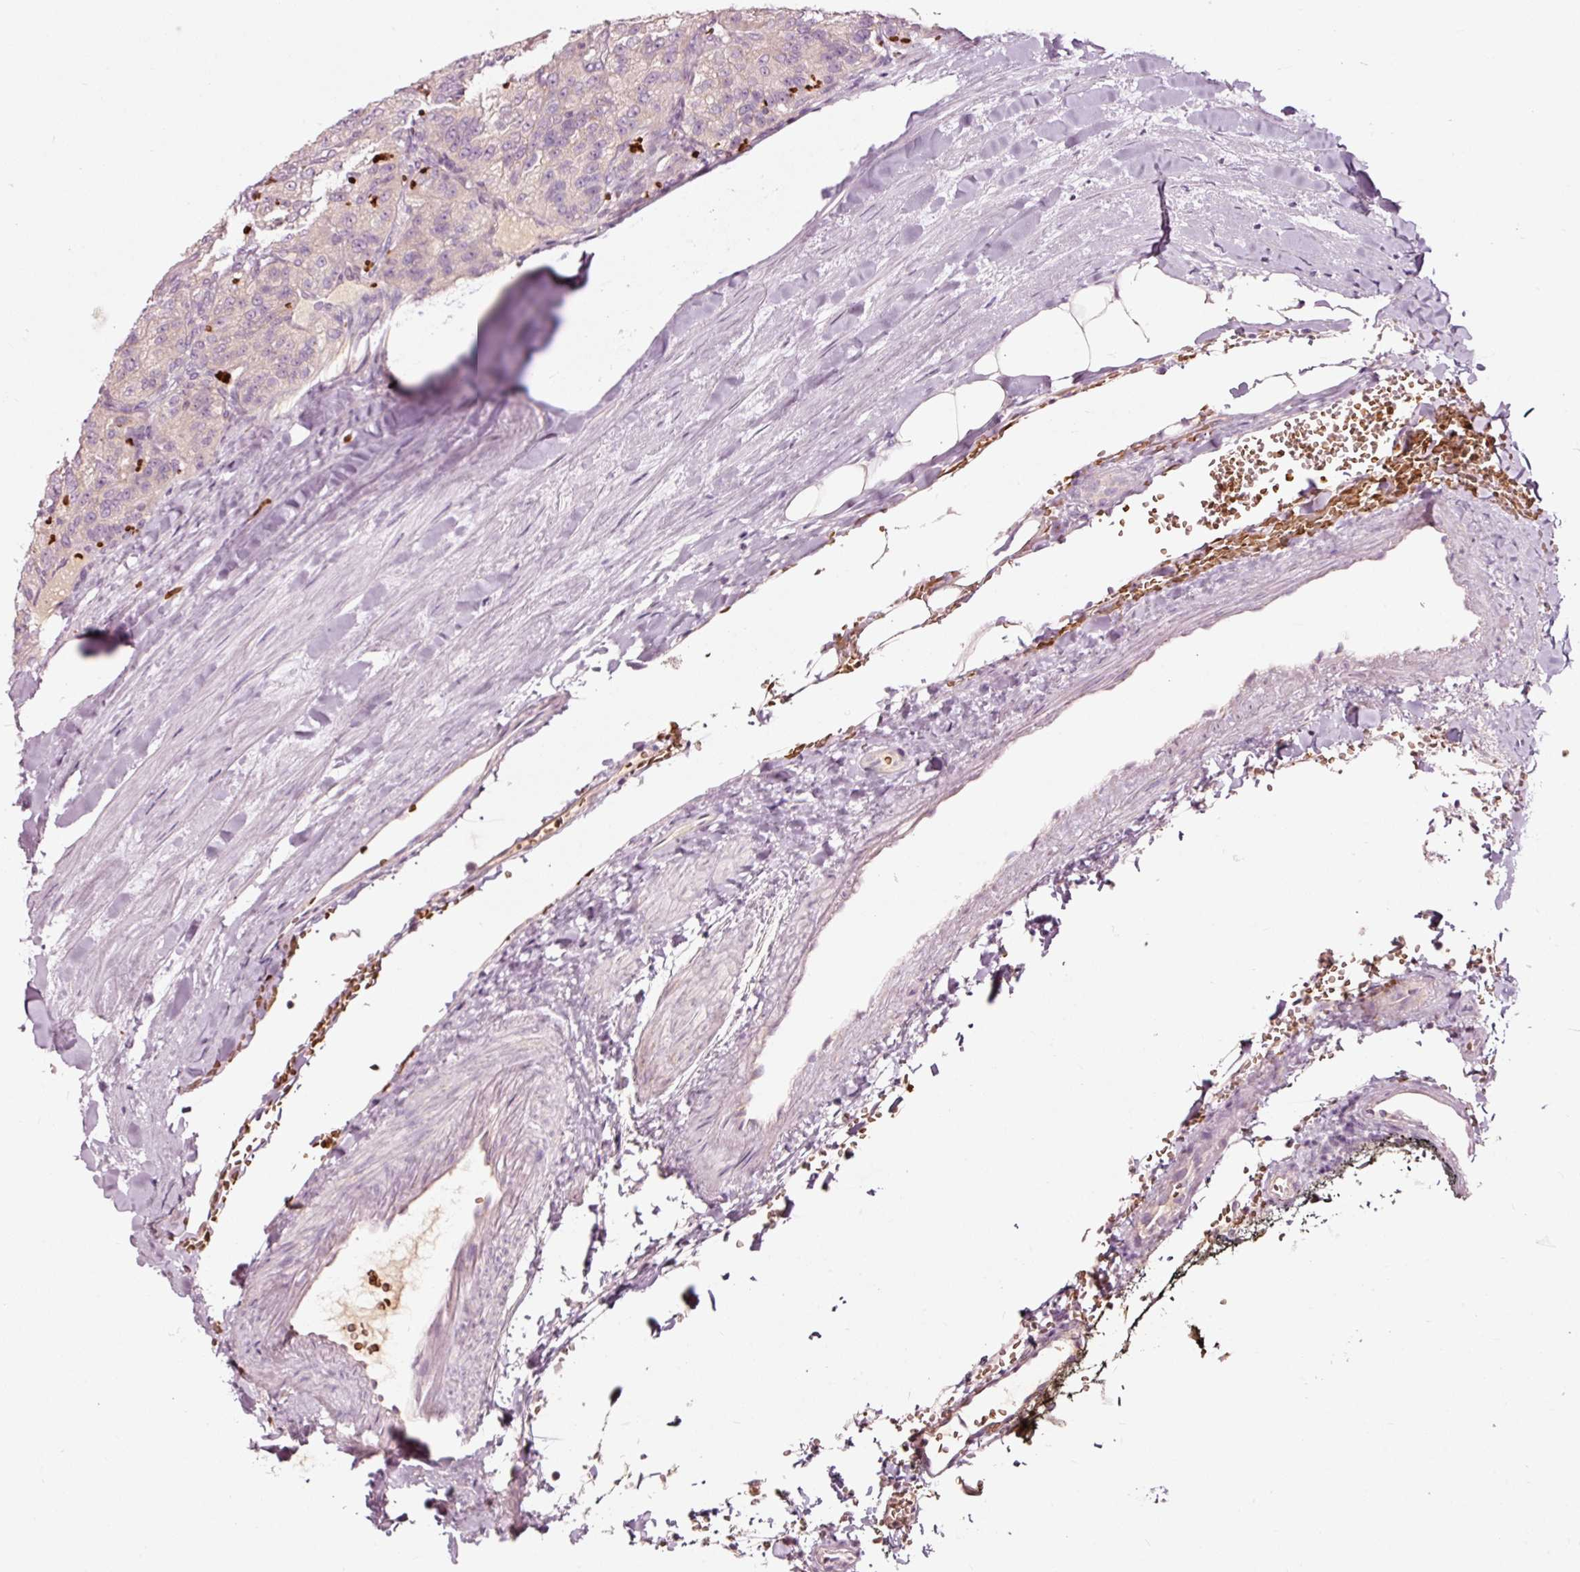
{"staining": {"intensity": "negative", "quantity": "none", "location": "none"}, "tissue": "renal cancer", "cell_type": "Tumor cells", "image_type": "cancer", "snomed": [{"axis": "morphology", "description": "Adenocarcinoma, NOS"}, {"axis": "topography", "description": "Kidney"}], "caption": "IHC histopathology image of neoplastic tissue: human renal cancer (adenocarcinoma) stained with DAB (3,3'-diaminobenzidine) displays no significant protein positivity in tumor cells.", "gene": "LDHAL6B", "patient": {"sex": "female", "age": 63}}